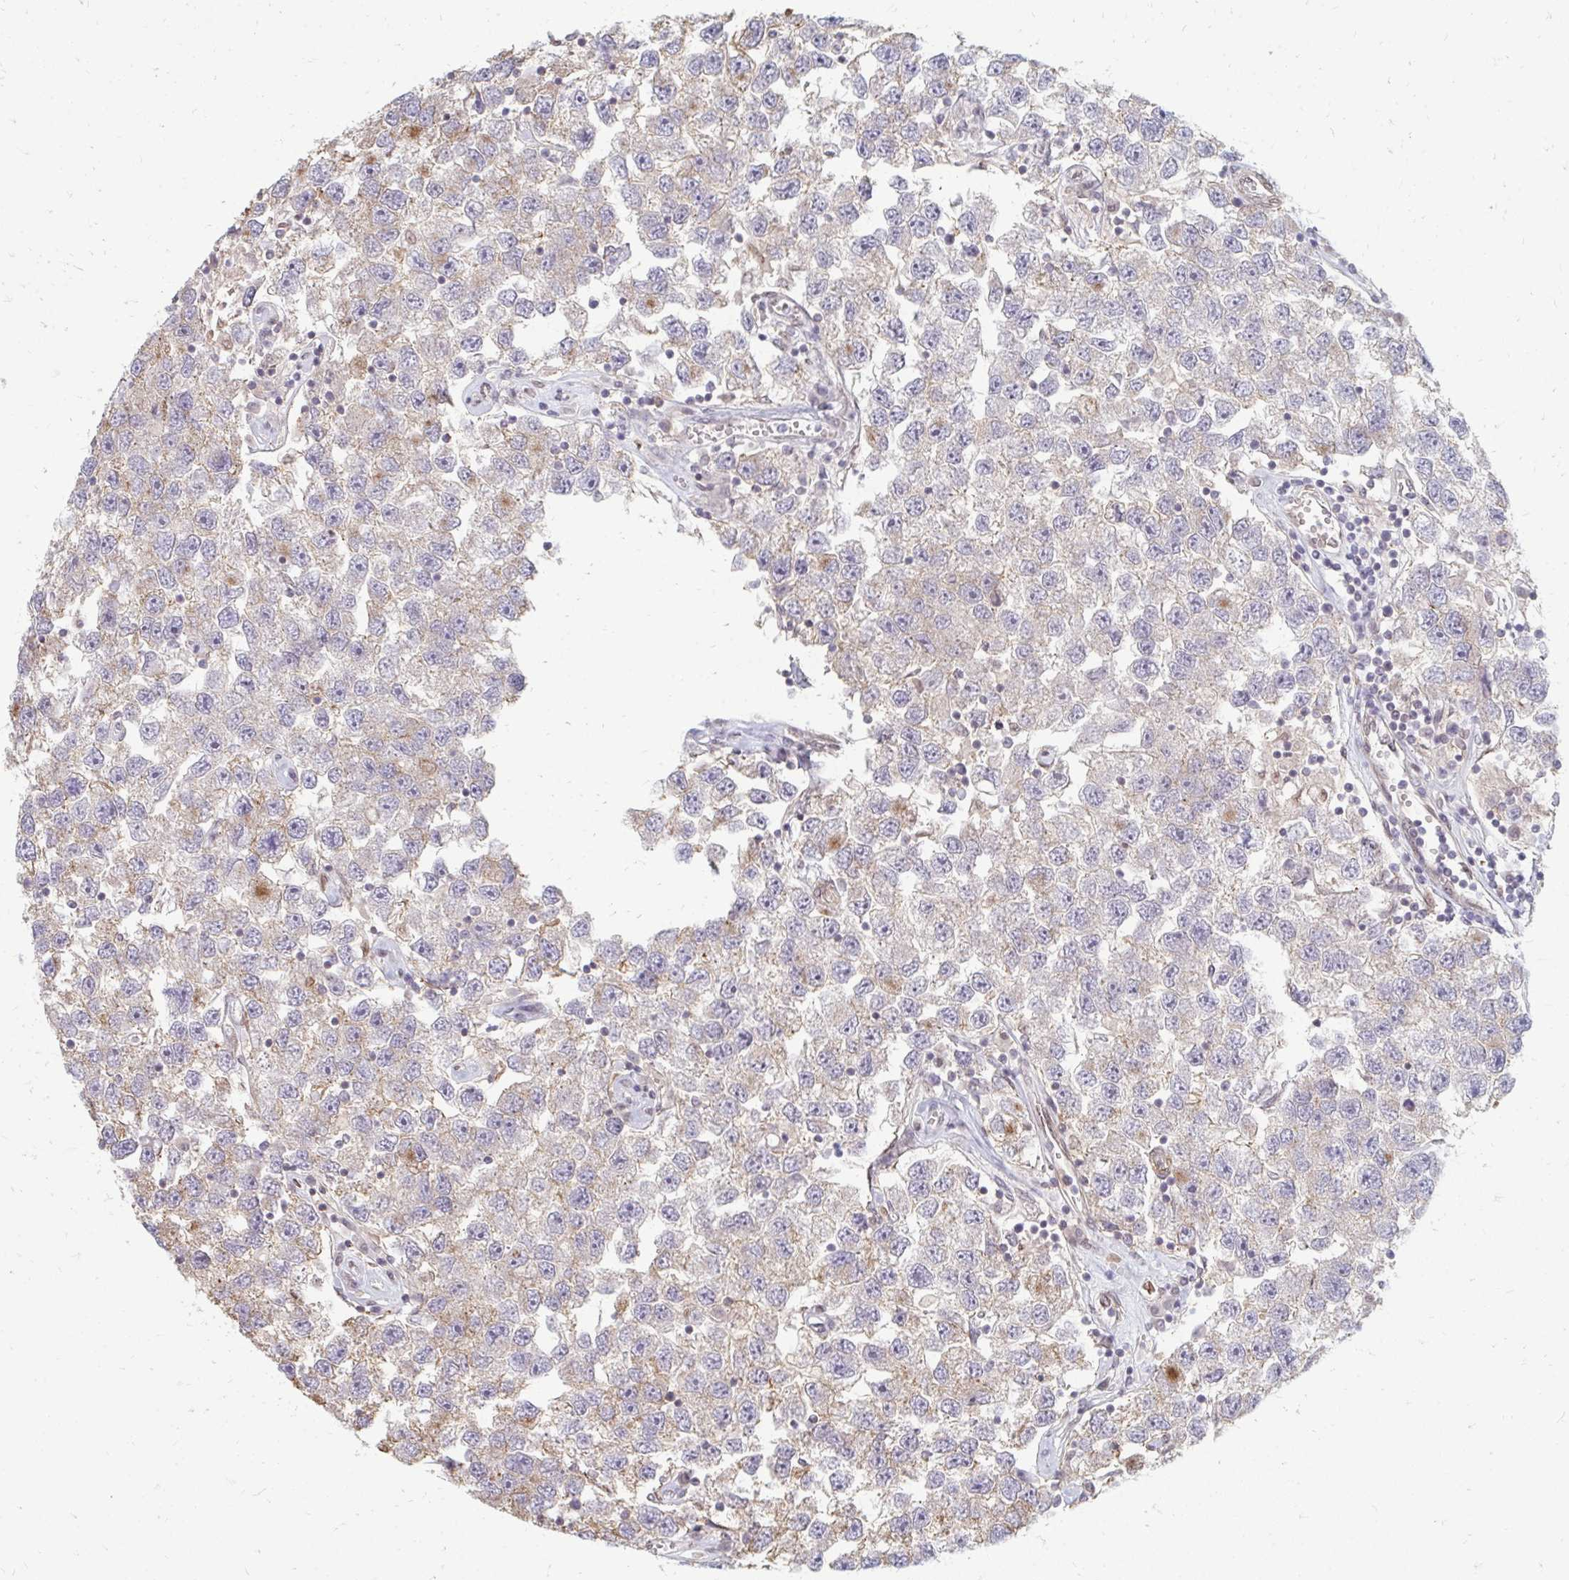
{"staining": {"intensity": "weak", "quantity": "<25%", "location": "cytoplasmic/membranous"}, "tissue": "testis cancer", "cell_type": "Tumor cells", "image_type": "cancer", "snomed": [{"axis": "morphology", "description": "Seminoma, NOS"}, {"axis": "topography", "description": "Testis"}], "caption": "Immunohistochemistry micrograph of testis cancer stained for a protein (brown), which demonstrates no expression in tumor cells. (DAB IHC visualized using brightfield microscopy, high magnification).", "gene": "GPC5", "patient": {"sex": "male", "age": 26}}